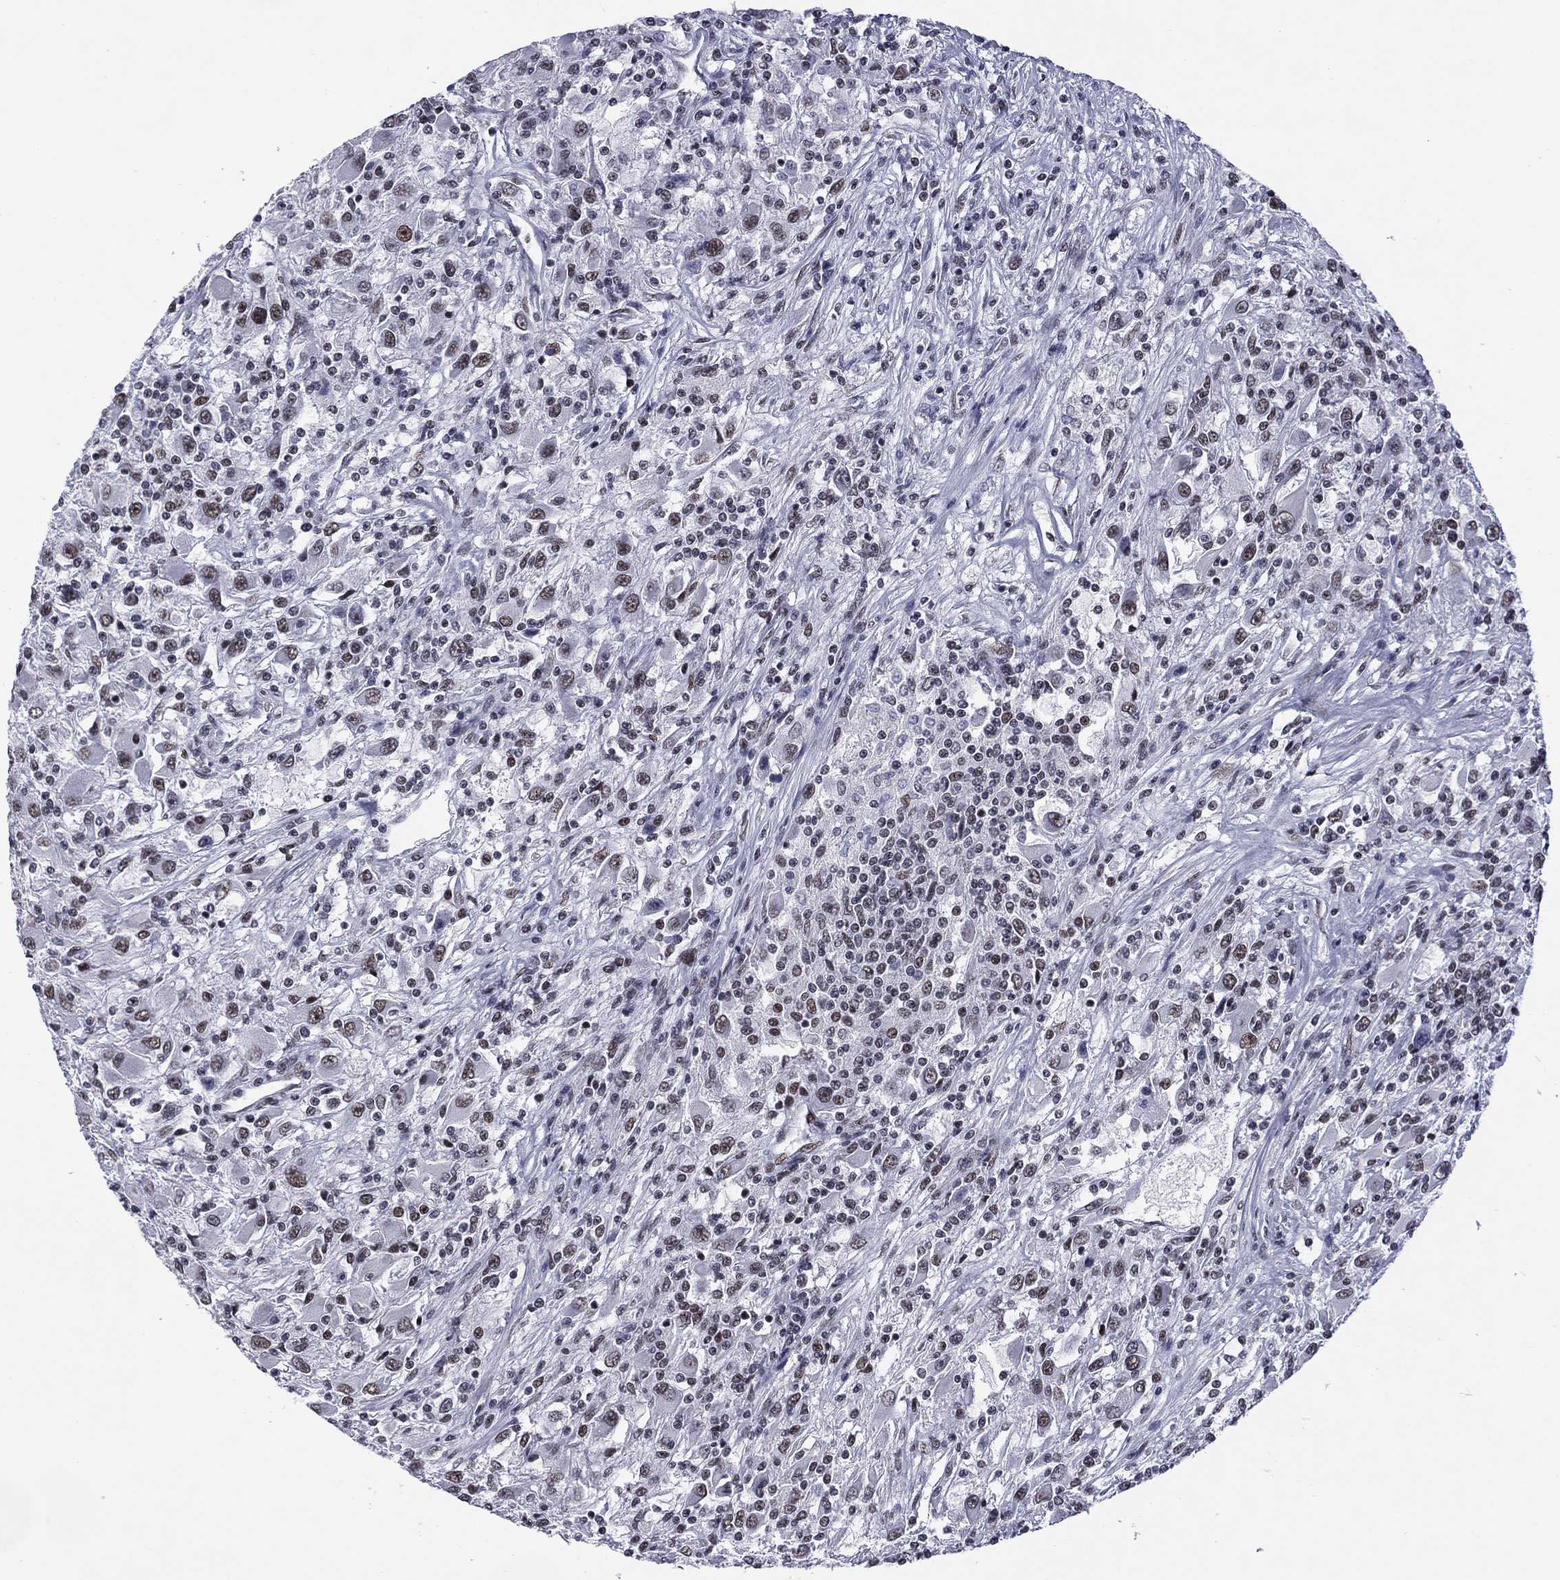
{"staining": {"intensity": "weak", "quantity": "<25%", "location": "nuclear"}, "tissue": "renal cancer", "cell_type": "Tumor cells", "image_type": "cancer", "snomed": [{"axis": "morphology", "description": "Adenocarcinoma, NOS"}, {"axis": "topography", "description": "Kidney"}], "caption": "Image shows no protein expression in tumor cells of renal cancer tissue.", "gene": "ETV5", "patient": {"sex": "female", "age": 67}}